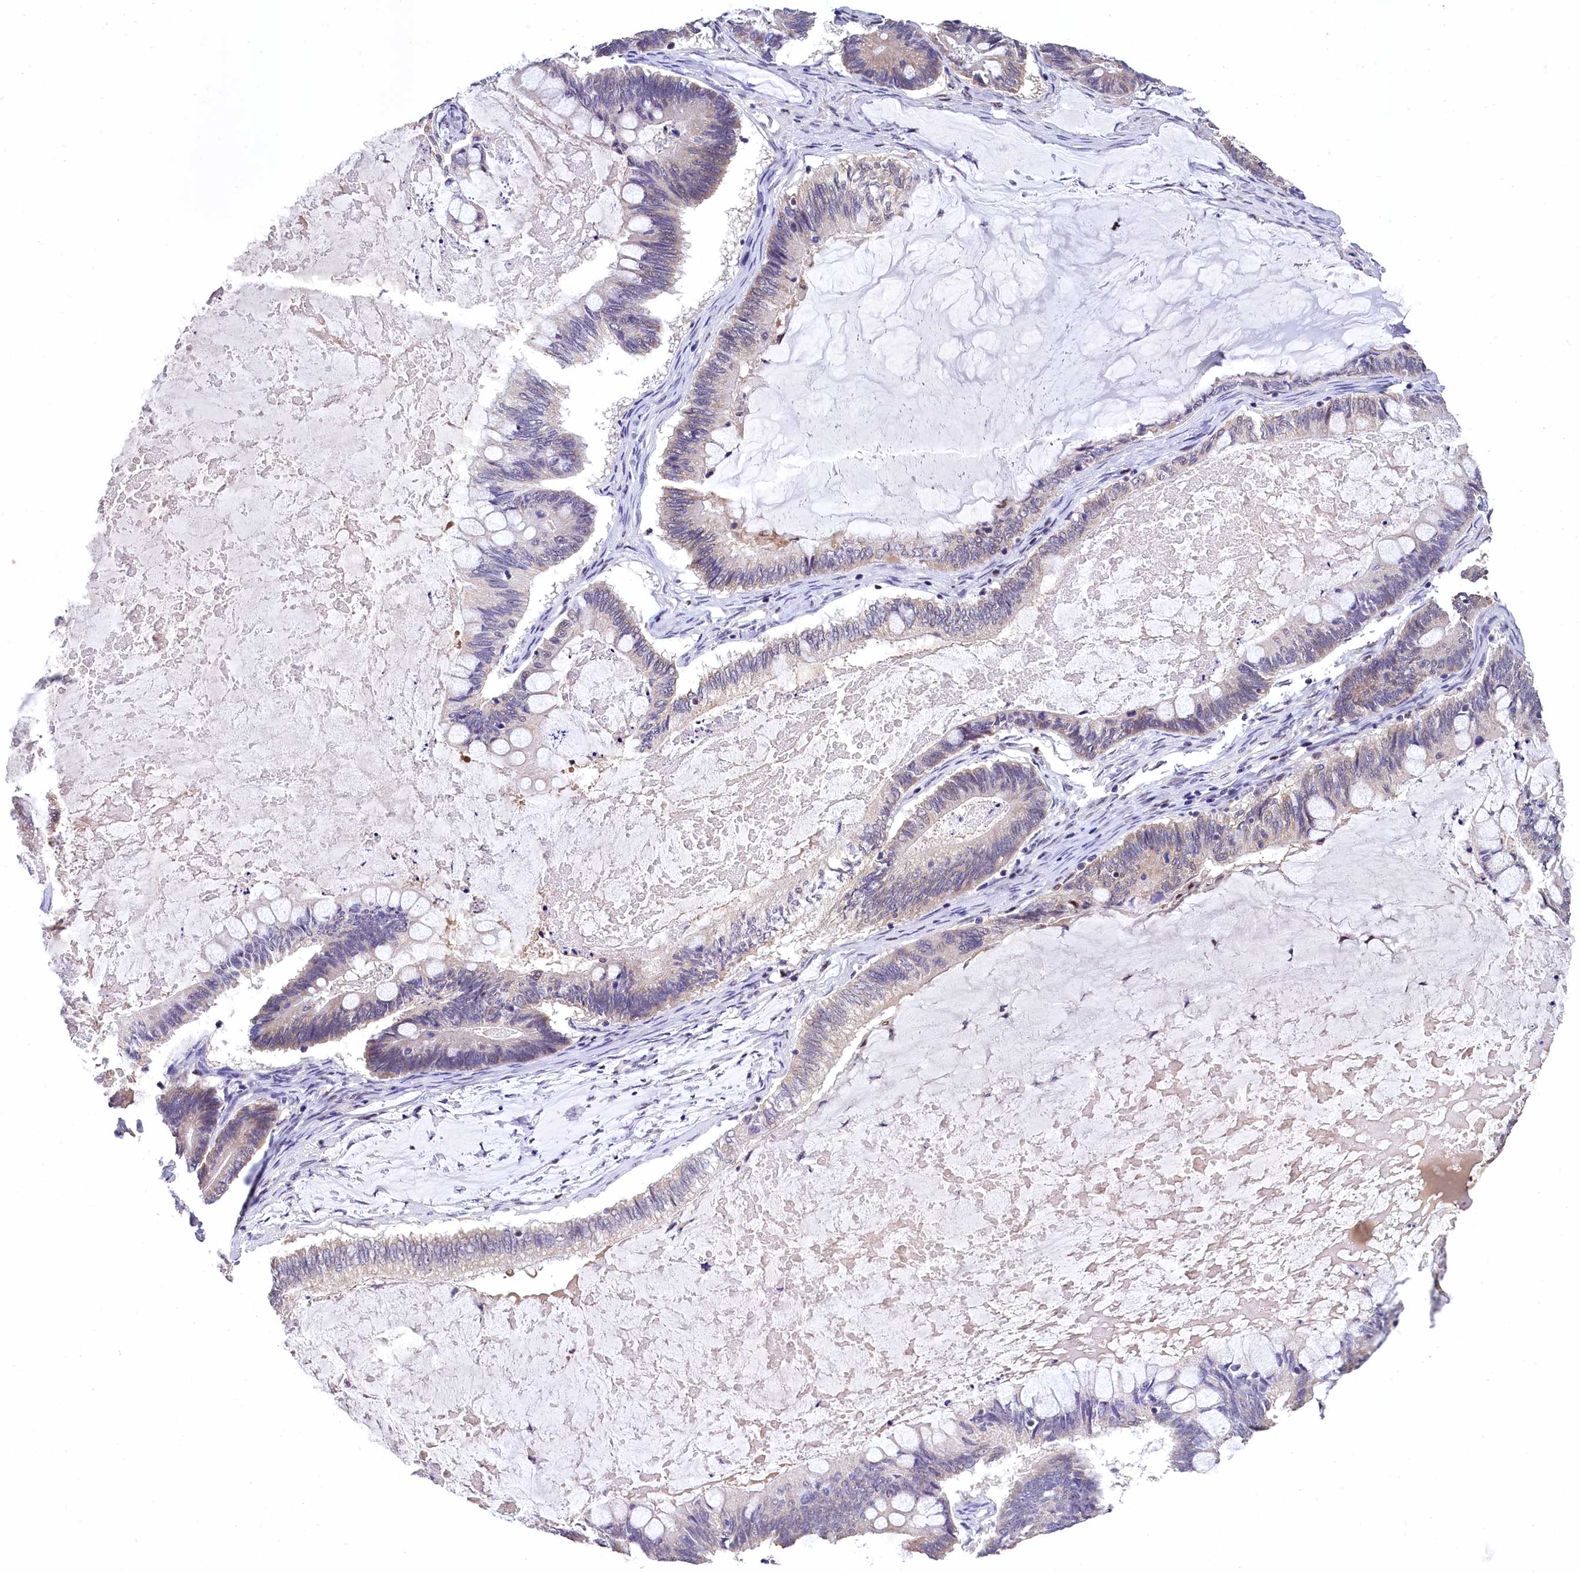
{"staining": {"intensity": "negative", "quantity": "none", "location": "none"}, "tissue": "ovarian cancer", "cell_type": "Tumor cells", "image_type": "cancer", "snomed": [{"axis": "morphology", "description": "Cystadenocarcinoma, mucinous, NOS"}, {"axis": "topography", "description": "Ovary"}], "caption": "Immunohistochemistry (IHC) micrograph of ovarian cancer (mucinous cystadenocarcinoma) stained for a protein (brown), which demonstrates no expression in tumor cells. The staining was performed using DAB to visualize the protein expression in brown, while the nuclei were stained in blue with hematoxylin (Magnification: 20x).", "gene": "HECTD4", "patient": {"sex": "female", "age": 61}}